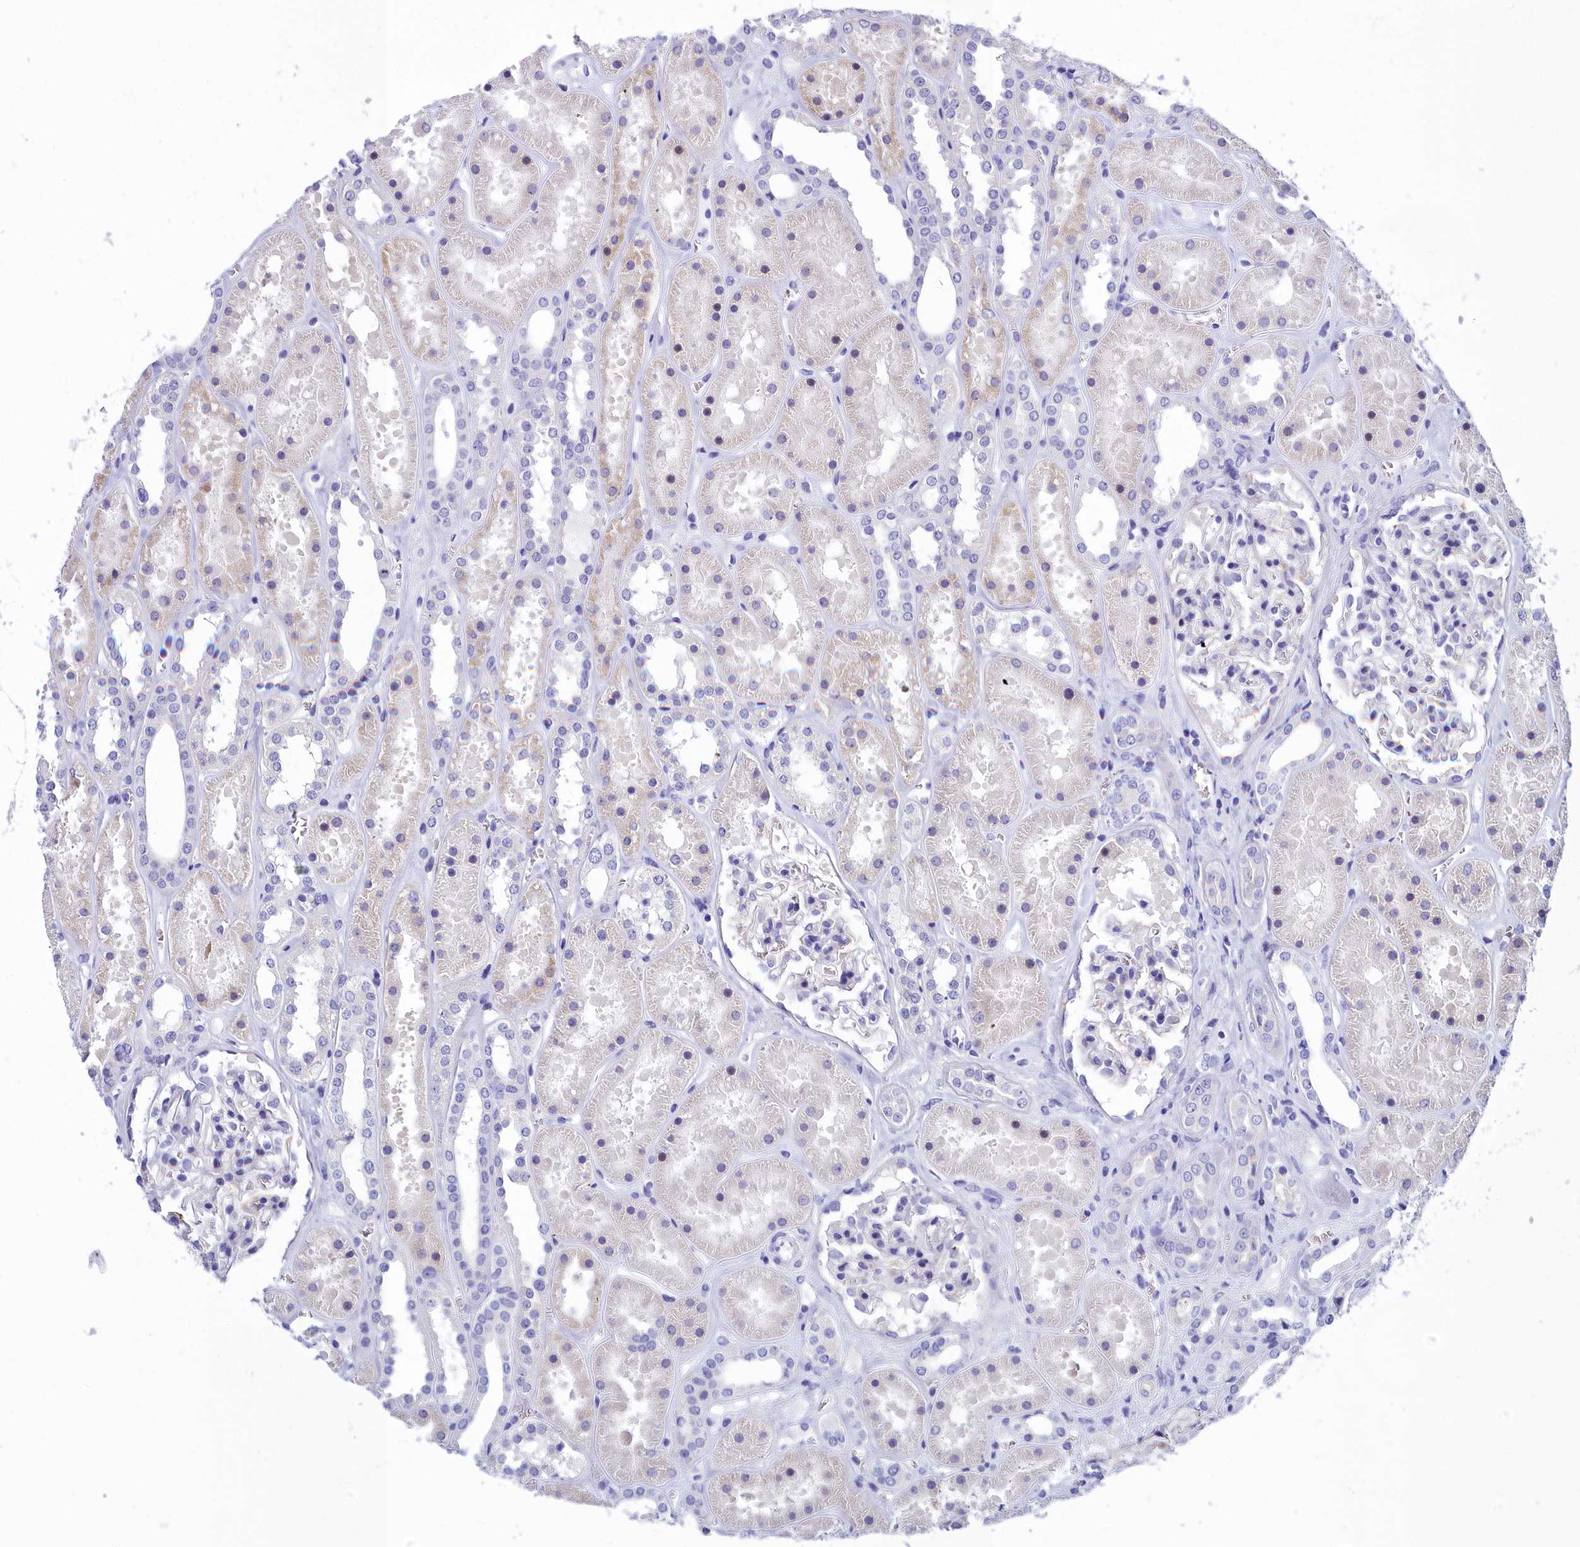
{"staining": {"intensity": "negative", "quantity": "none", "location": "none"}, "tissue": "kidney", "cell_type": "Cells in glomeruli", "image_type": "normal", "snomed": [{"axis": "morphology", "description": "Normal tissue, NOS"}, {"axis": "topography", "description": "Kidney"}], "caption": "IHC of unremarkable kidney exhibits no staining in cells in glomeruli.", "gene": "TIMM22", "patient": {"sex": "female", "age": 41}}